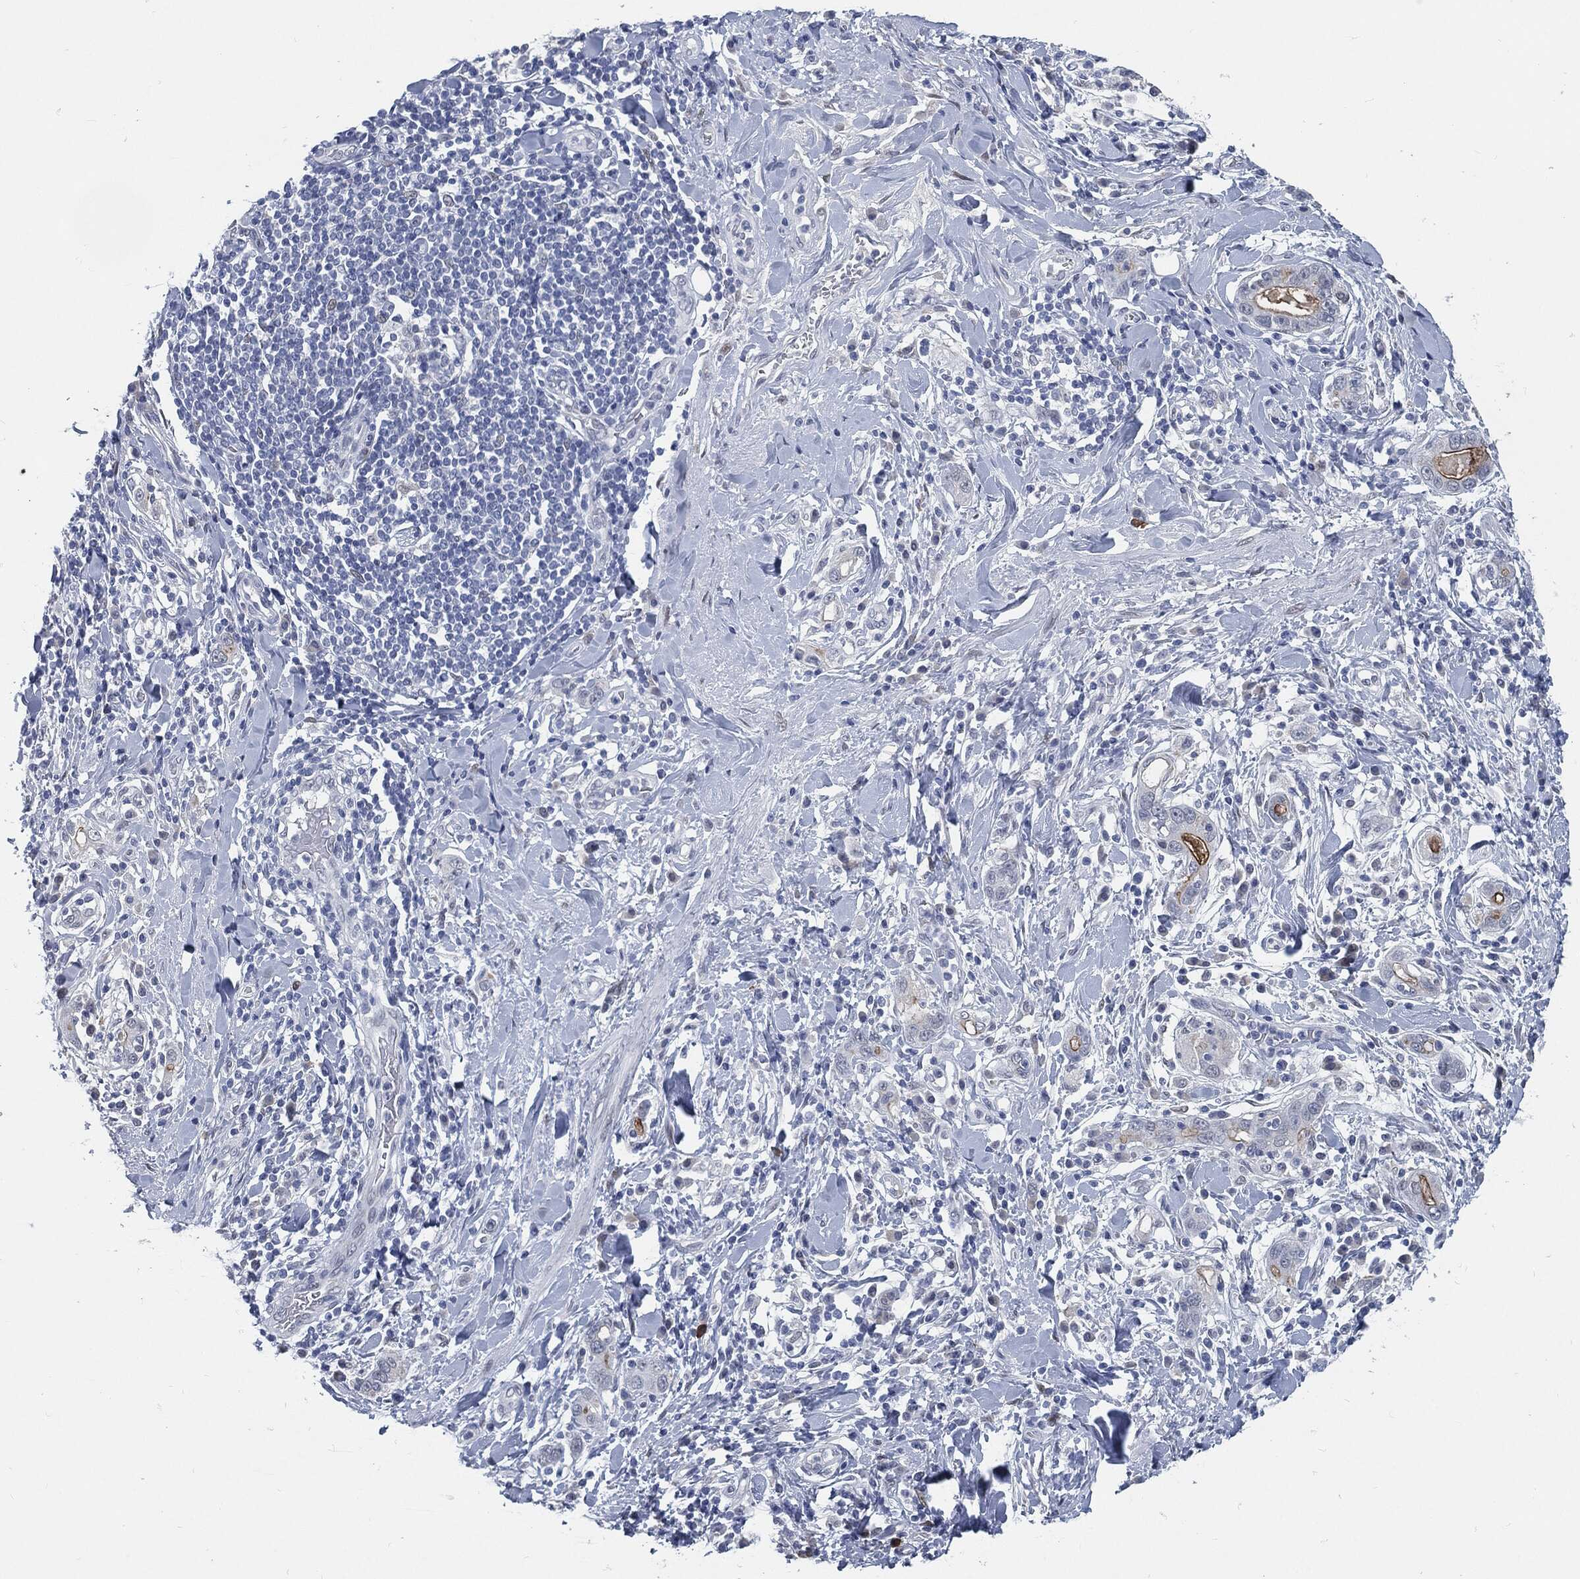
{"staining": {"intensity": "strong", "quantity": "<25%", "location": "cytoplasmic/membranous"}, "tissue": "stomach cancer", "cell_type": "Tumor cells", "image_type": "cancer", "snomed": [{"axis": "morphology", "description": "Adenocarcinoma, NOS"}, {"axis": "topography", "description": "Stomach"}], "caption": "An image of stomach adenocarcinoma stained for a protein exhibits strong cytoplasmic/membranous brown staining in tumor cells.", "gene": "PROM1", "patient": {"sex": "male", "age": 79}}